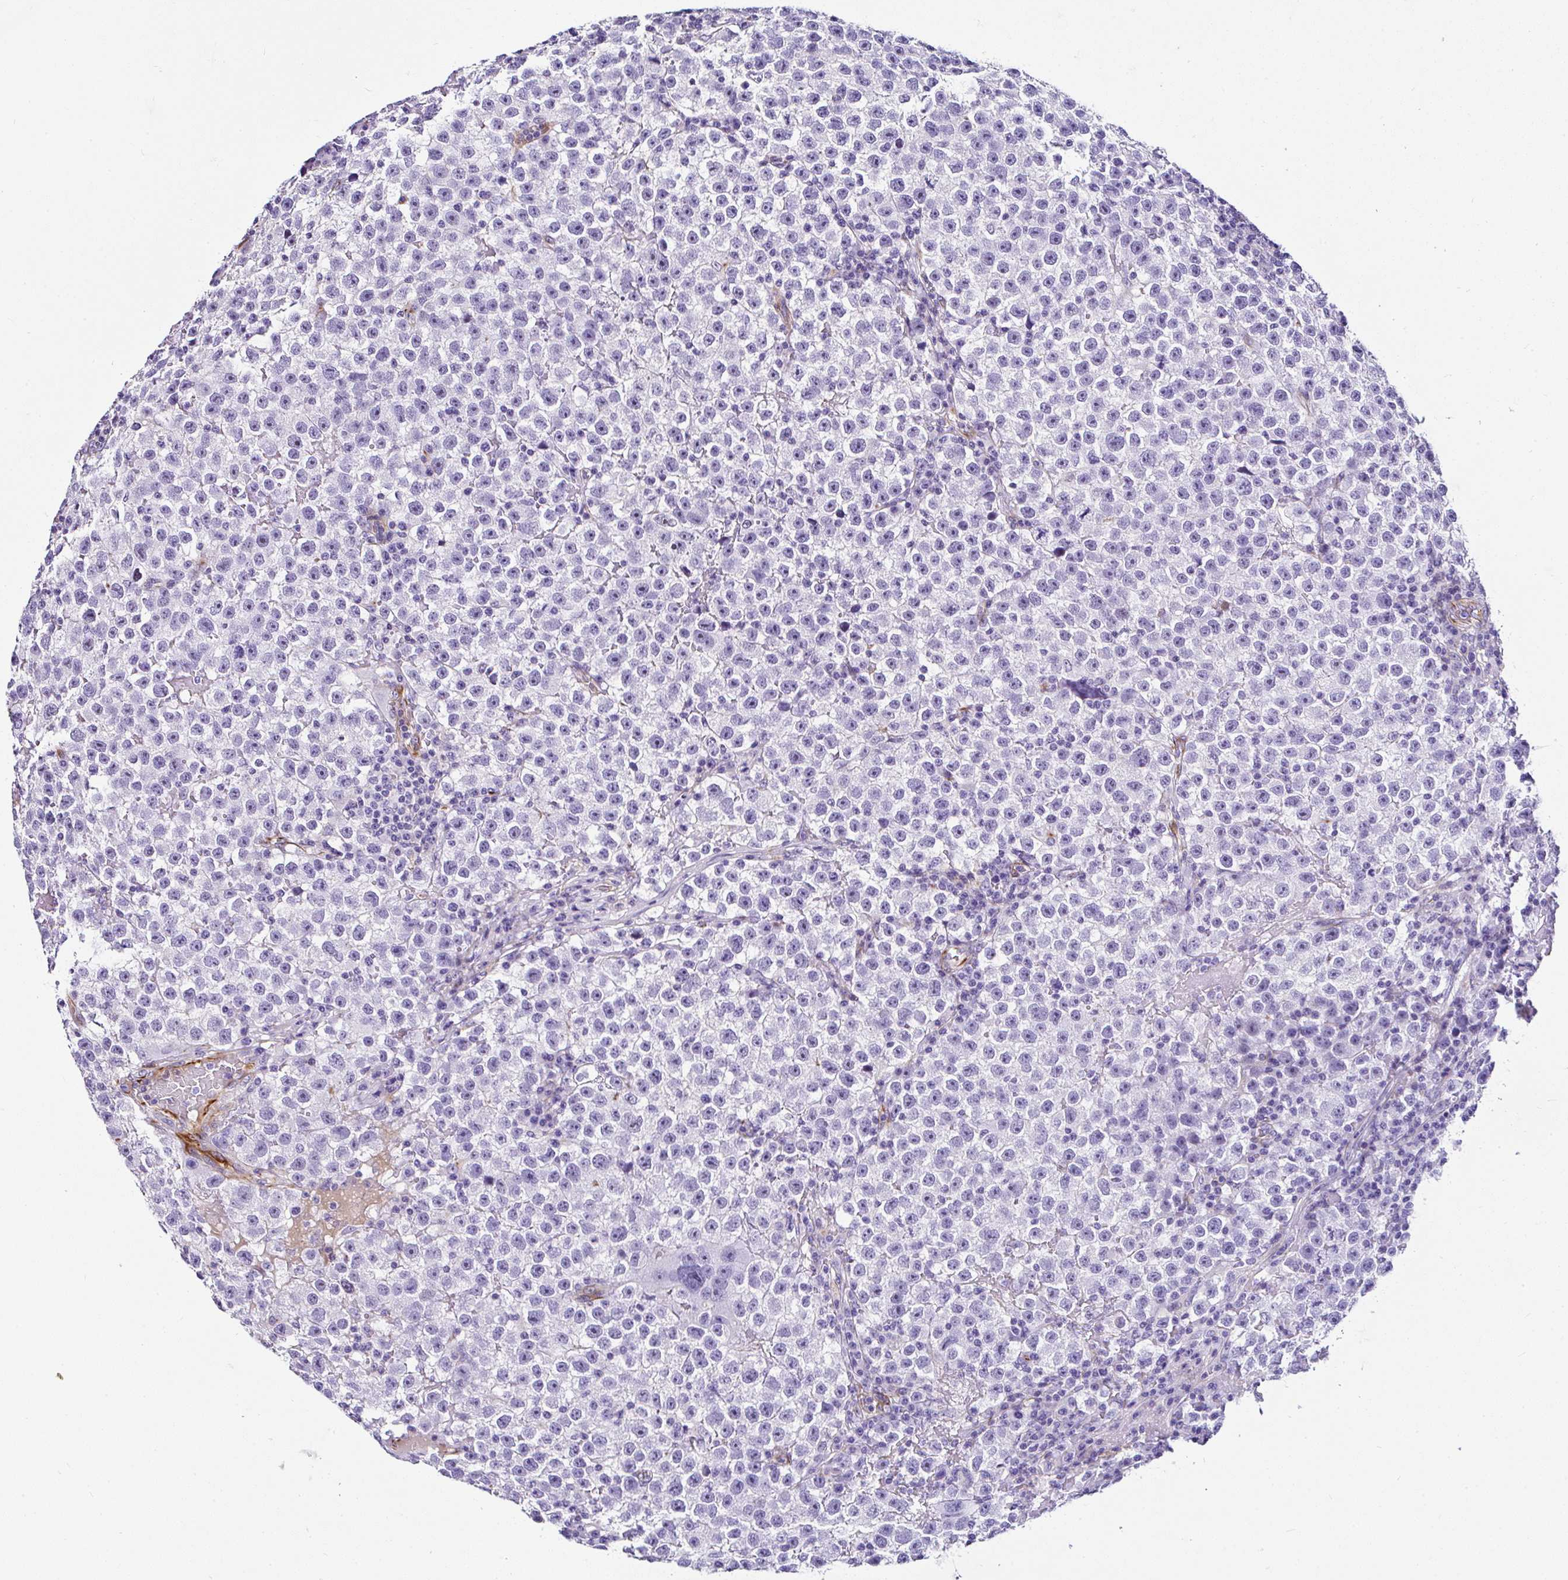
{"staining": {"intensity": "negative", "quantity": "none", "location": "none"}, "tissue": "testis cancer", "cell_type": "Tumor cells", "image_type": "cancer", "snomed": [{"axis": "morphology", "description": "Seminoma, NOS"}, {"axis": "topography", "description": "Testis"}], "caption": "Immunohistochemical staining of human testis seminoma reveals no significant positivity in tumor cells.", "gene": "DEPDC5", "patient": {"sex": "male", "age": 22}}